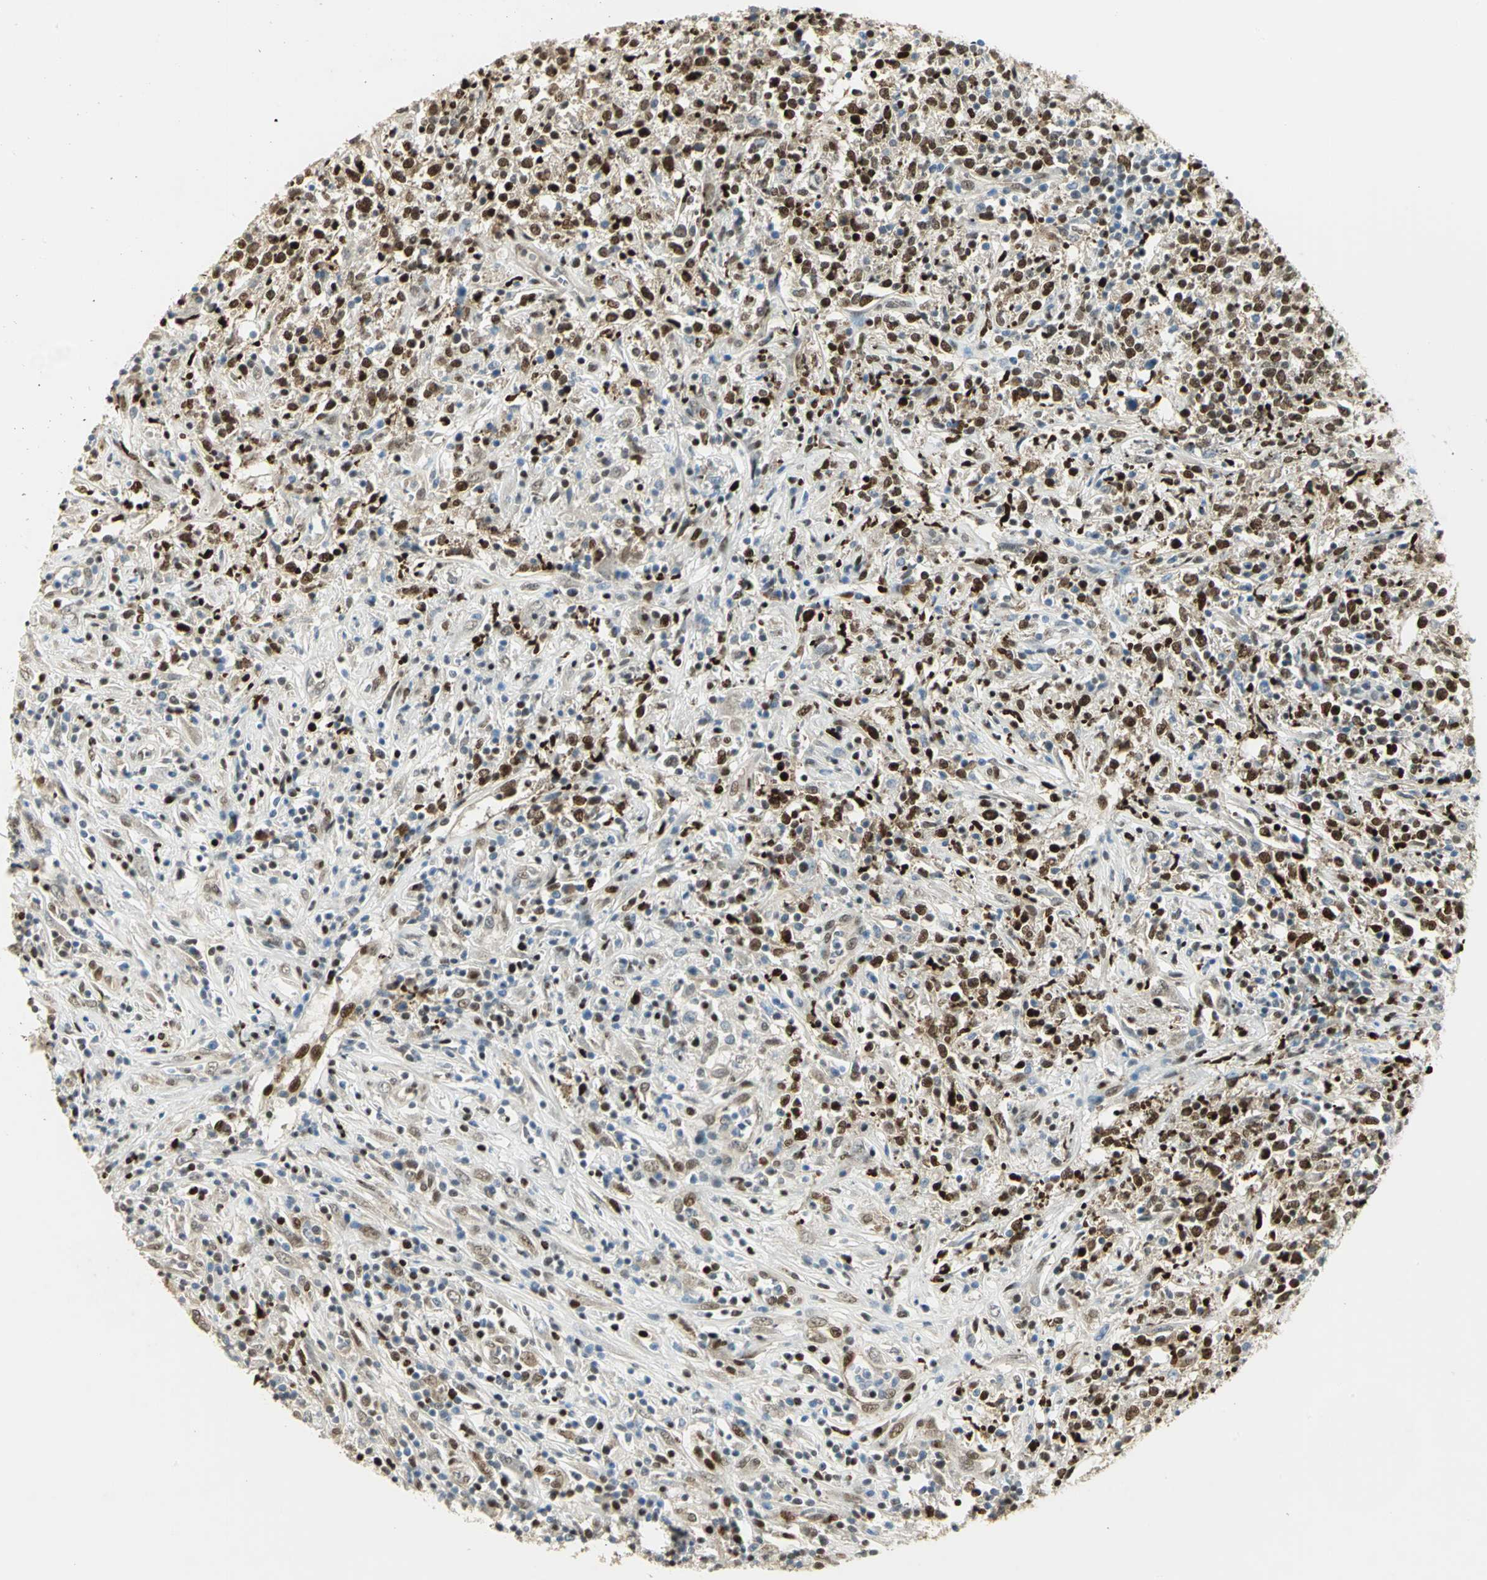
{"staining": {"intensity": "strong", "quantity": "25%-75%", "location": "nuclear"}, "tissue": "lymphoma", "cell_type": "Tumor cells", "image_type": "cancer", "snomed": [{"axis": "morphology", "description": "Malignant lymphoma, non-Hodgkin's type, High grade"}, {"axis": "topography", "description": "Lymph node"}], "caption": "Lymphoma stained with DAB immunohistochemistry demonstrates high levels of strong nuclear positivity in approximately 25%-75% of tumor cells.", "gene": "AK6", "patient": {"sex": "female", "age": 84}}